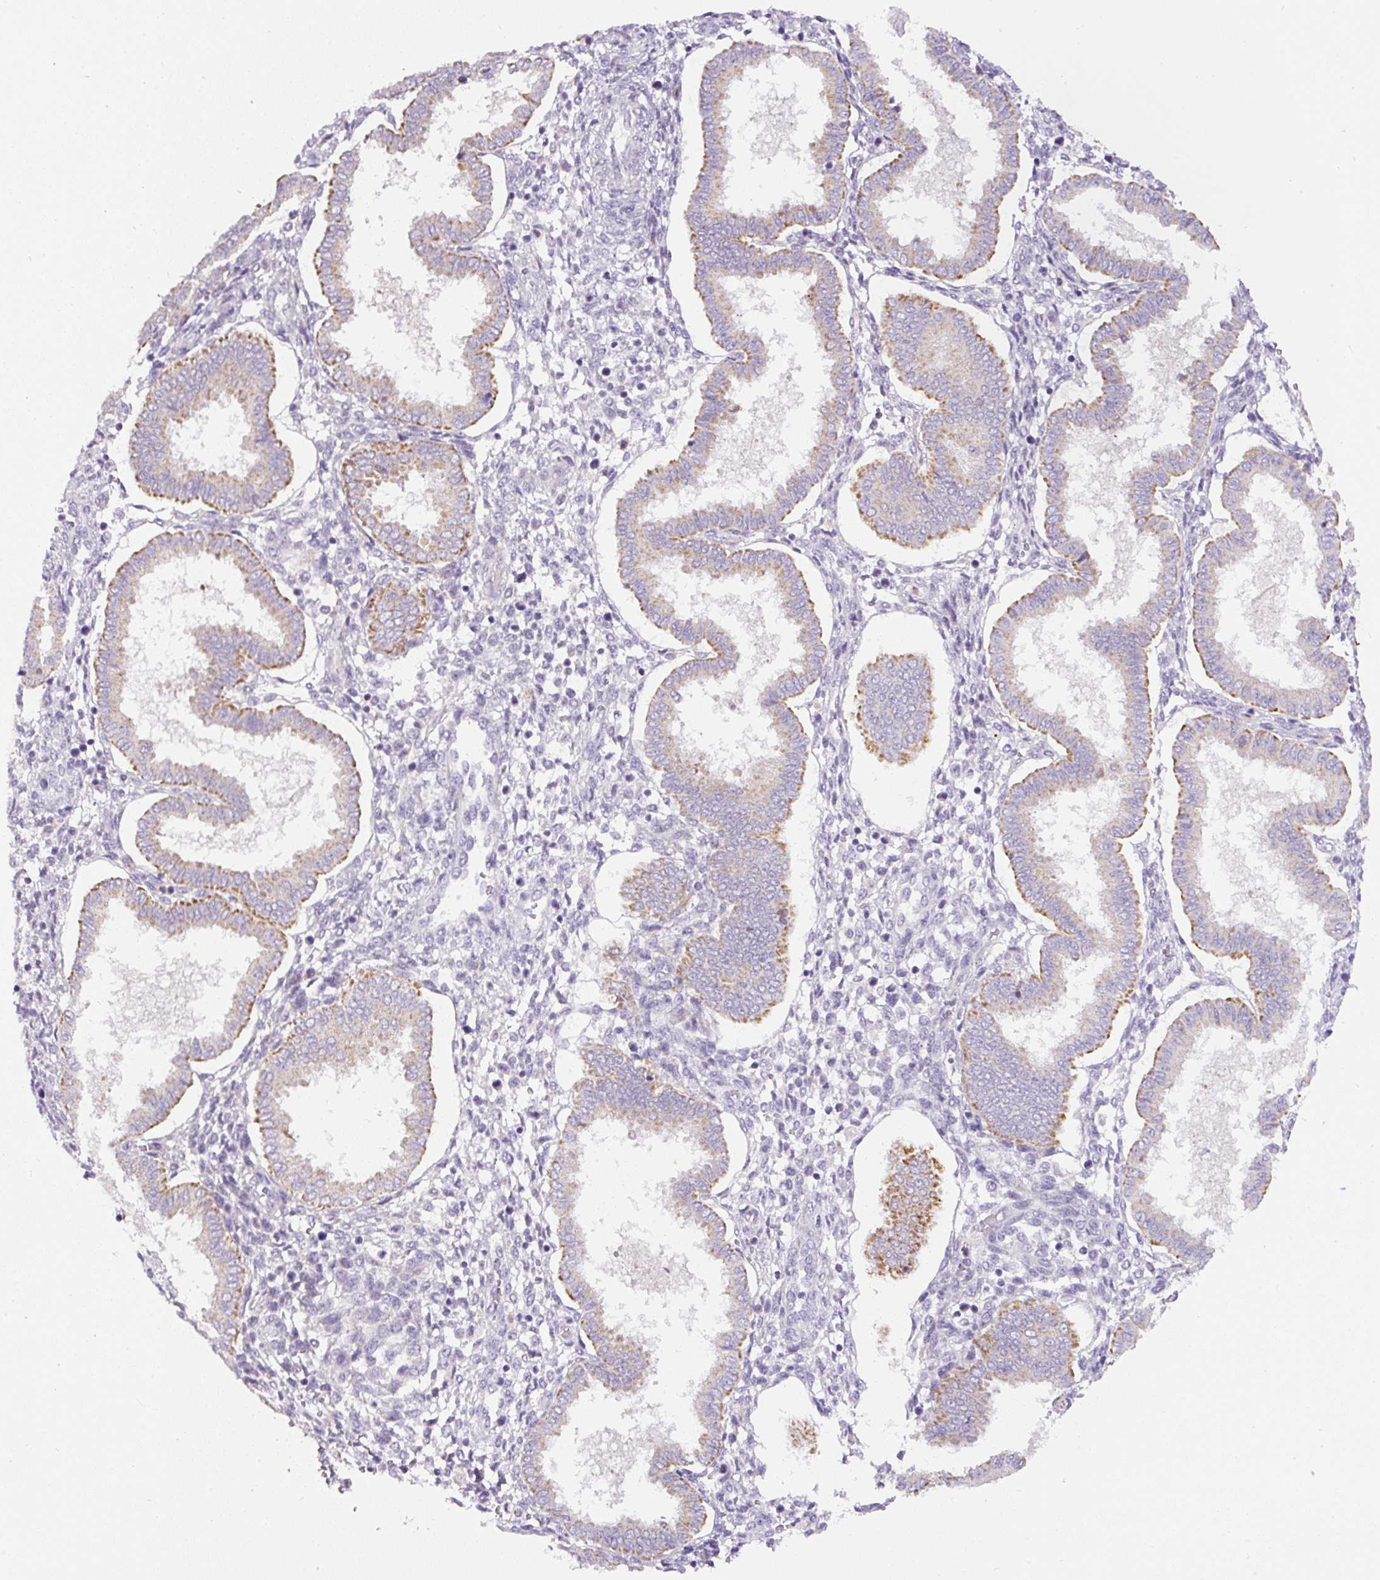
{"staining": {"intensity": "negative", "quantity": "none", "location": "none"}, "tissue": "endometrium", "cell_type": "Cells in endometrial stroma", "image_type": "normal", "snomed": [{"axis": "morphology", "description": "Normal tissue, NOS"}, {"axis": "topography", "description": "Endometrium"}], "caption": "Immunohistochemistry photomicrograph of normal endometrium: human endometrium stained with DAB (3,3'-diaminobenzidine) demonstrates no significant protein staining in cells in endometrial stroma. (DAB immunohistochemistry with hematoxylin counter stain).", "gene": "HPS4", "patient": {"sex": "female", "age": 24}}